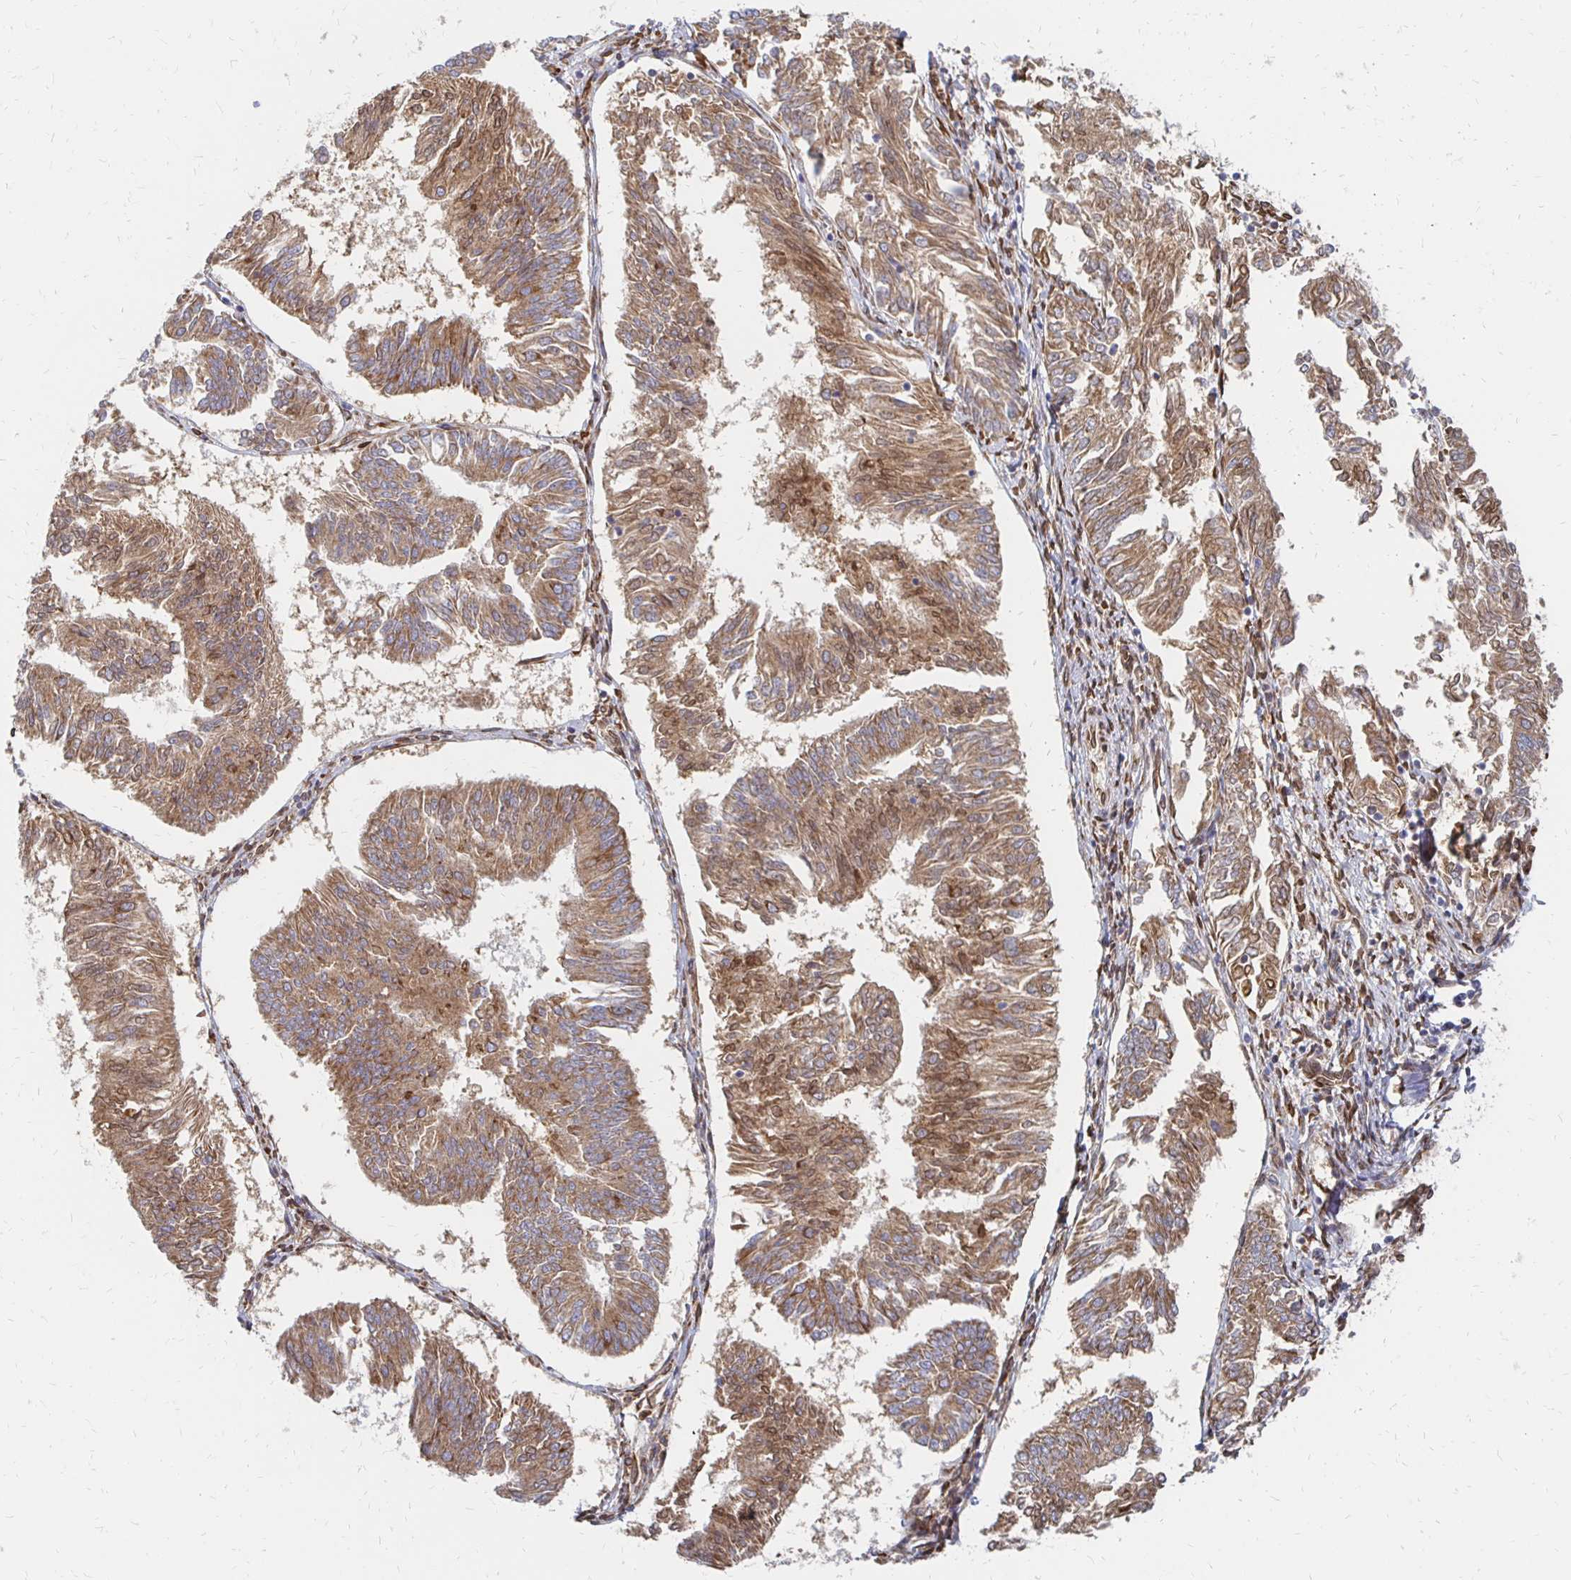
{"staining": {"intensity": "moderate", "quantity": ">75%", "location": "cytoplasmic/membranous,nuclear"}, "tissue": "endometrial cancer", "cell_type": "Tumor cells", "image_type": "cancer", "snomed": [{"axis": "morphology", "description": "Adenocarcinoma, NOS"}, {"axis": "topography", "description": "Endometrium"}], "caption": "Tumor cells show moderate cytoplasmic/membranous and nuclear staining in about >75% of cells in adenocarcinoma (endometrial). (IHC, brightfield microscopy, high magnification).", "gene": "PELI3", "patient": {"sex": "female", "age": 58}}